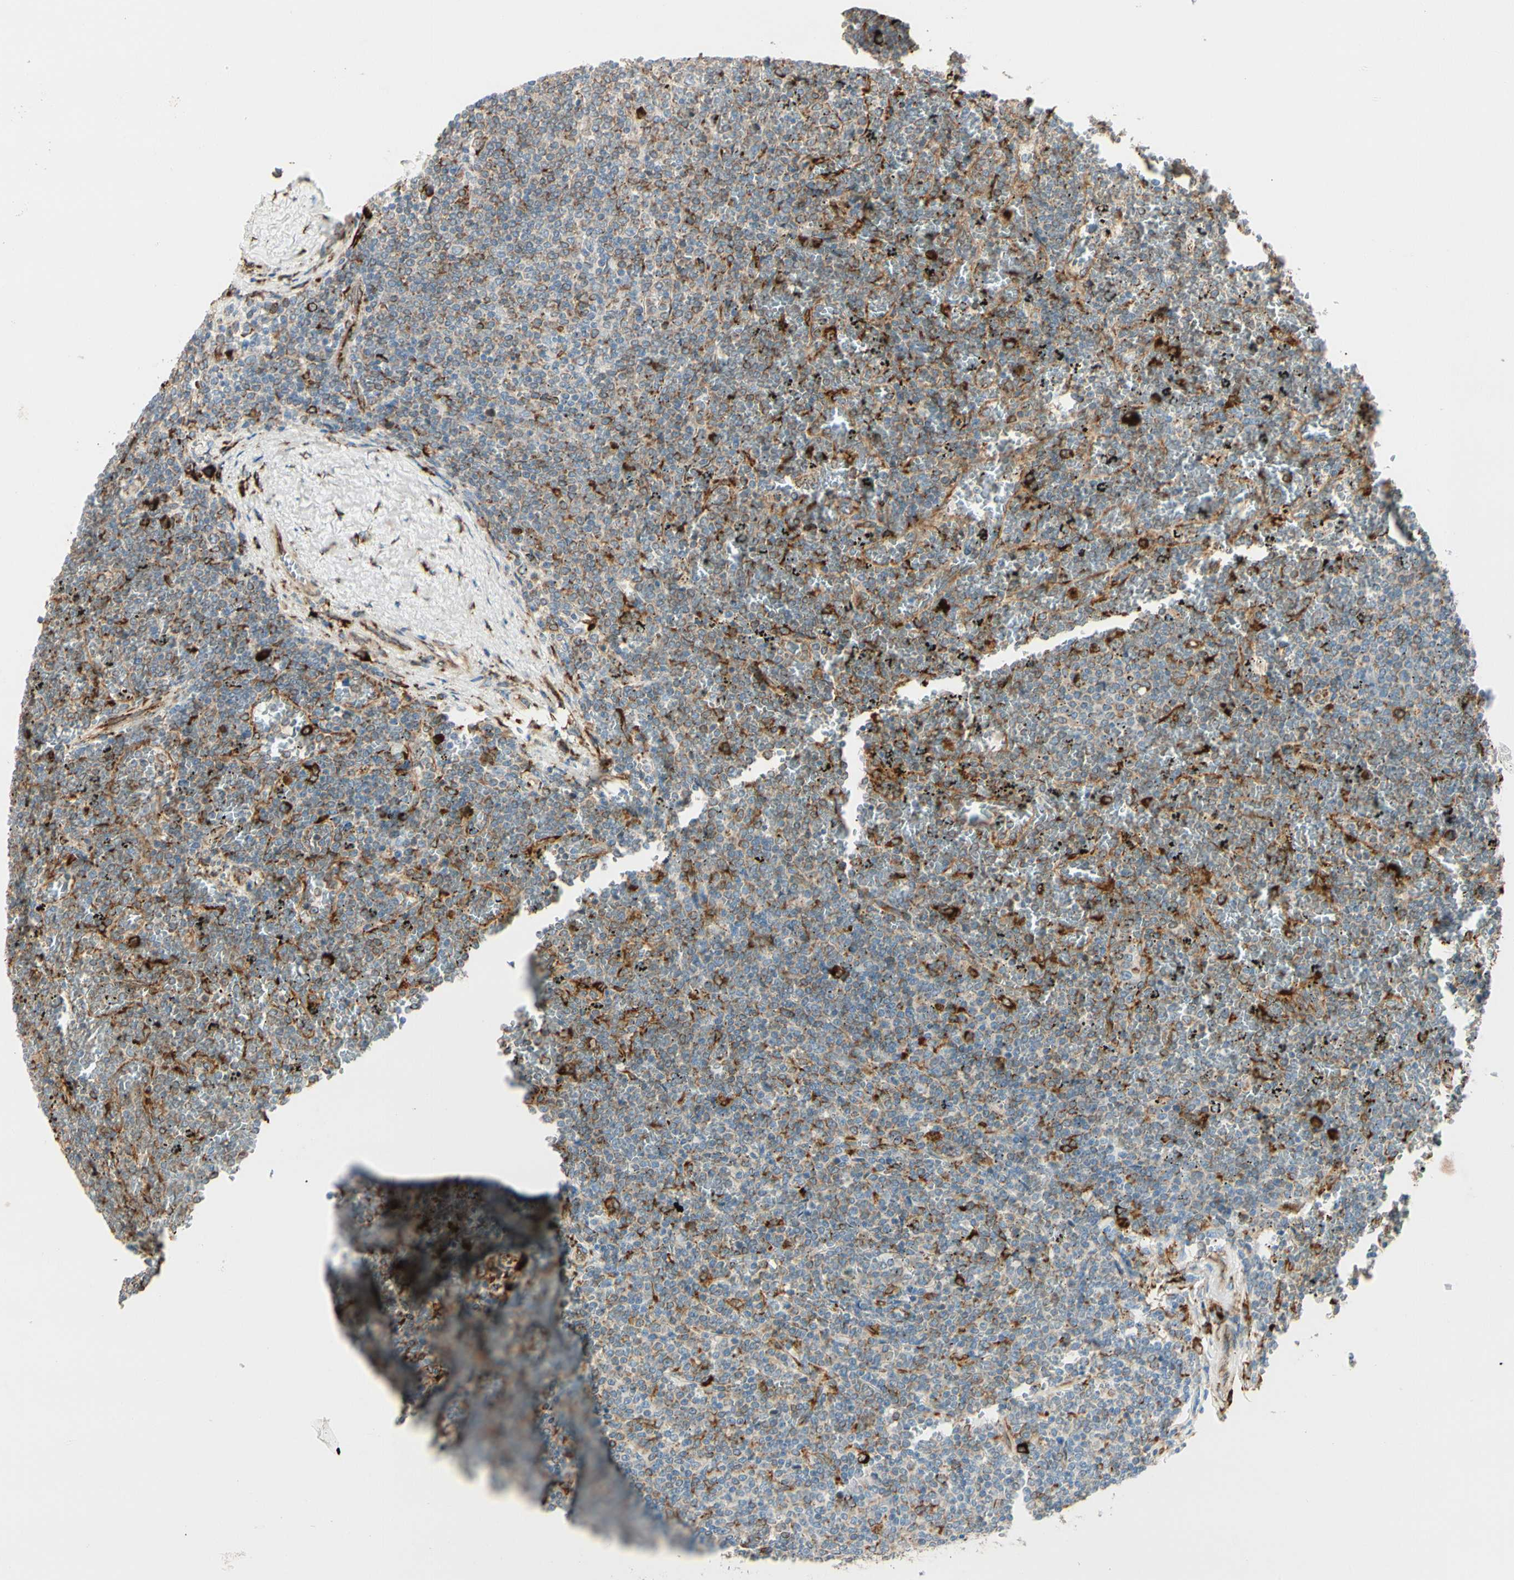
{"staining": {"intensity": "strong", "quantity": "<25%", "location": "cytoplasmic/membranous"}, "tissue": "lymphoma", "cell_type": "Tumor cells", "image_type": "cancer", "snomed": [{"axis": "morphology", "description": "Malignant lymphoma, non-Hodgkin's type, Low grade"}, {"axis": "topography", "description": "Spleen"}], "caption": "Tumor cells display medium levels of strong cytoplasmic/membranous staining in approximately <25% of cells in human lymphoma.", "gene": "RRBP1", "patient": {"sex": "female", "age": 77}}